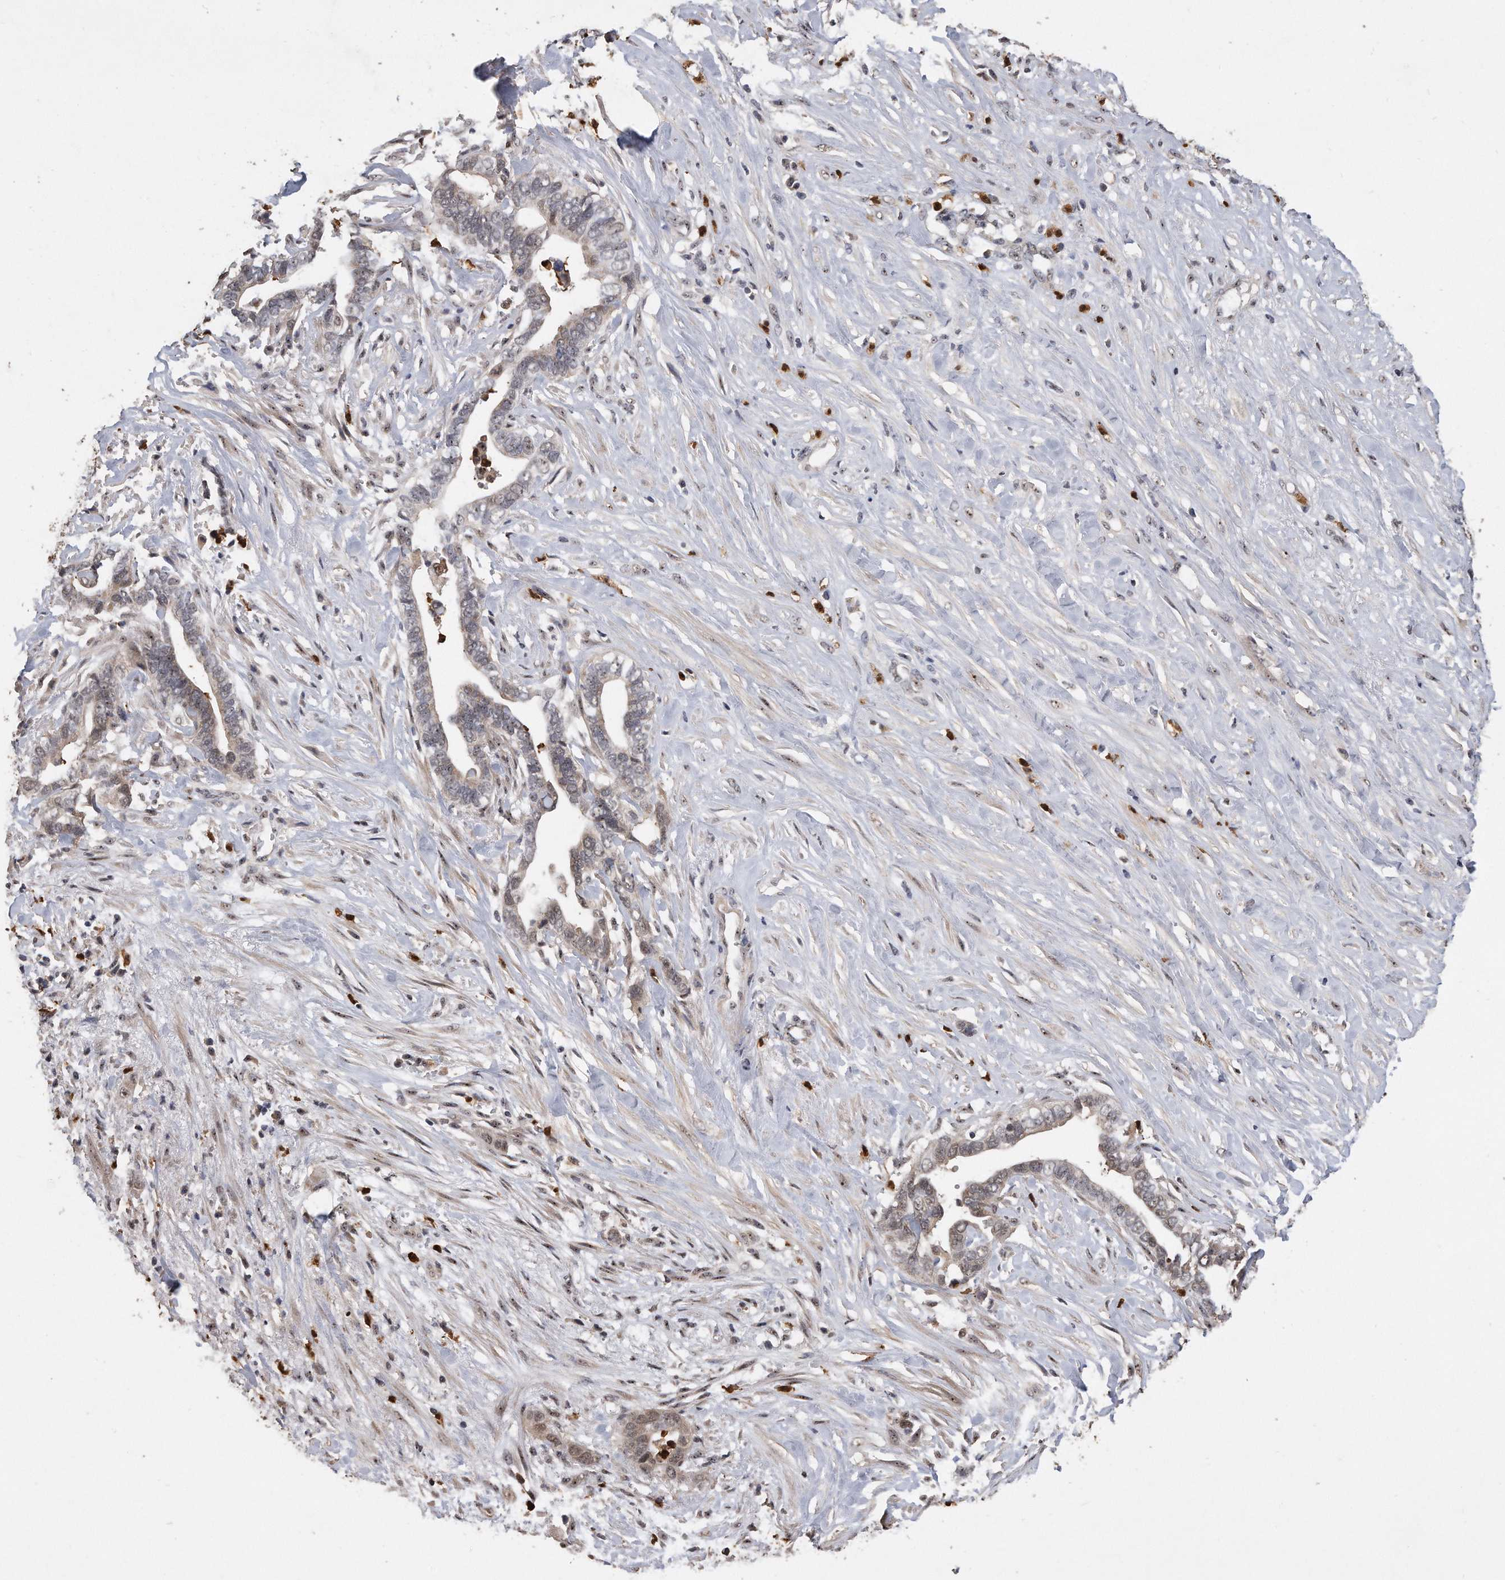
{"staining": {"intensity": "weak", "quantity": "25%-75%", "location": "cytoplasmic/membranous,nuclear"}, "tissue": "liver cancer", "cell_type": "Tumor cells", "image_type": "cancer", "snomed": [{"axis": "morphology", "description": "Cholangiocarcinoma"}, {"axis": "topography", "description": "Liver"}], "caption": "Tumor cells display weak cytoplasmic/membranous and nuclear staining in approximately 25%-75% of cells in liver cholangiocarcinoma. Using DAB (brown) and hematoxylin (blue) stains, captured at high magnification using brightfield microscopy.", "gene": "PELO", "patient": {"sex": "female", "age": 79}}